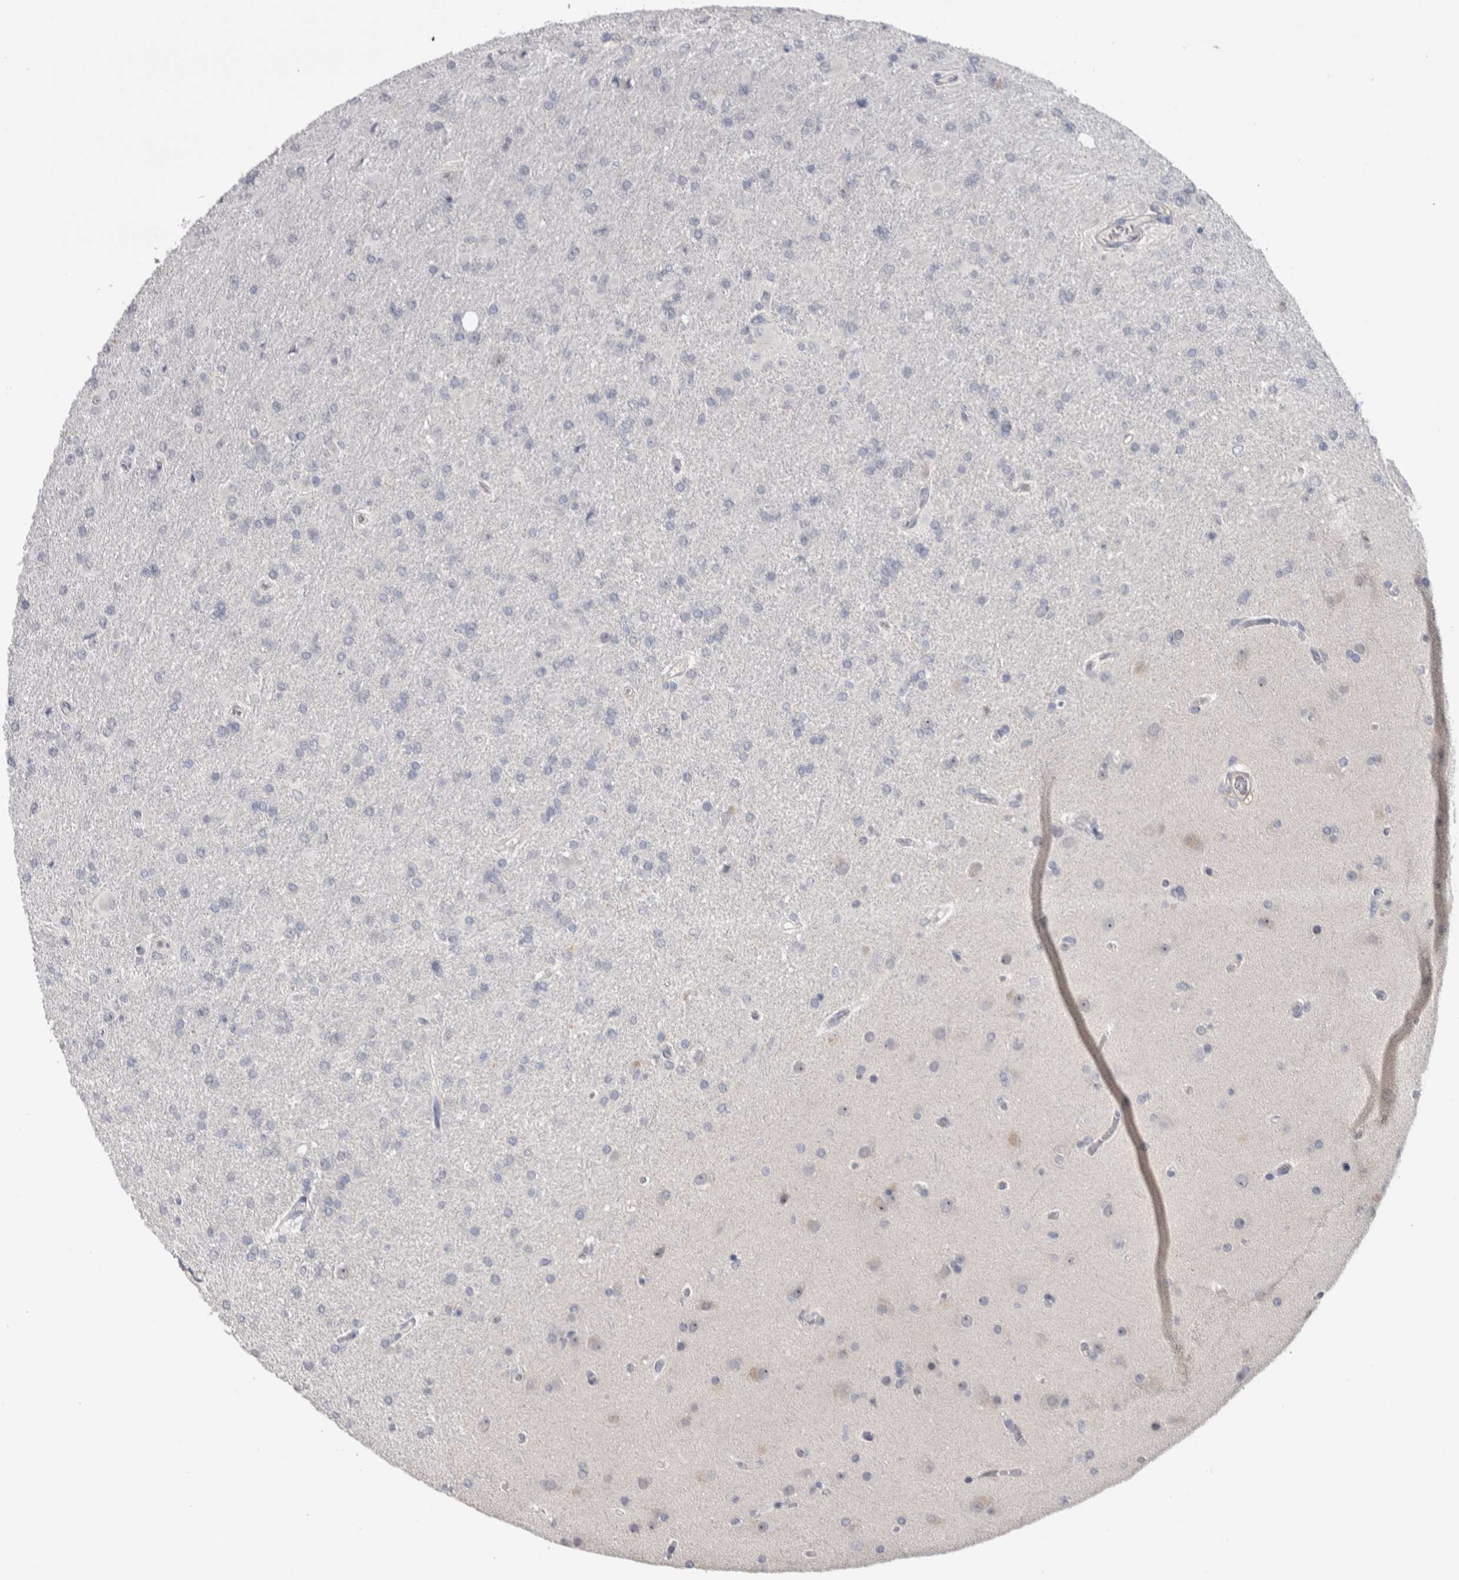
{"staining": {"intensity": "negative", "quantity": "none", "location": "none"}, "tissue": "glioma", "cell_type": "Tumor cells", "image_type": "cancer", "snomed": [{"axis": "morphology", "description": "Glioma, malignant, High grade"}, {"axis": "topography", "description": "Cerebral cortex"}], "caption": "The immunohistochemistry photomicrograph has no significant positivity in tumor cells of glioma tissue. Brightfield microscopy of immunohistochemistry (IHC) stained with DAB (3,3'-diaminobenzidine) (brown) and hematoxylin (blue), captured at high magnification.", "gene": "TMEM102", "patient": {"sex": "female", "age": 36}}